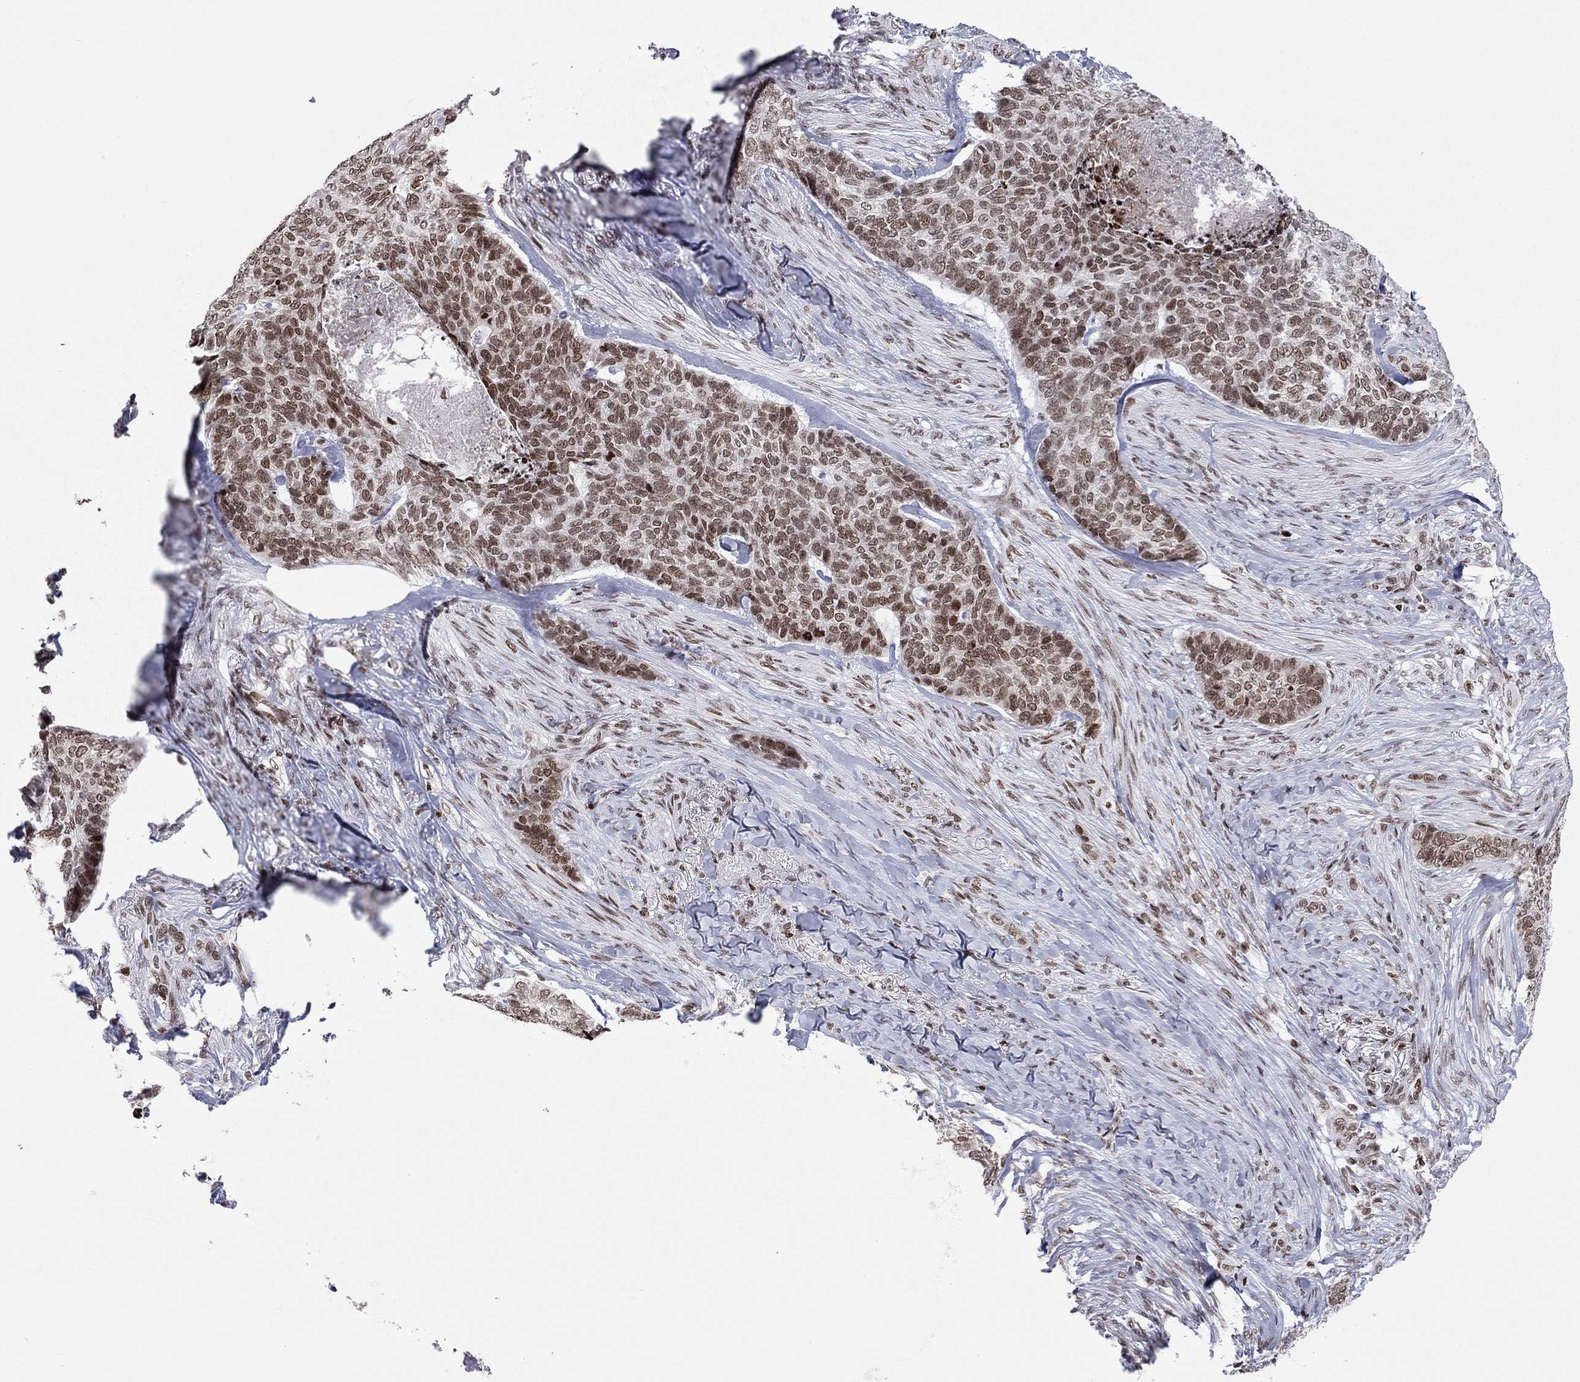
{"staining": {"intensity": "moderate", "quantity": ">75%", "location": "nuclear"}, "tissue": "skin cancer", "cell_type": "Tumor cells", "image_type": "cancer", "snomed": [{"axis": "morphology", "description": "Basal cell carcinoma"}, {"axis": "topography", "description": "Skin"}], "caption": "Tumor cells display medium levels of moderate nuclear positivity in approximately >75% of cells in human skin basal cell carcinoma.", "gene": "H2AX", "patient": {"sex": "female", "age": 69}}